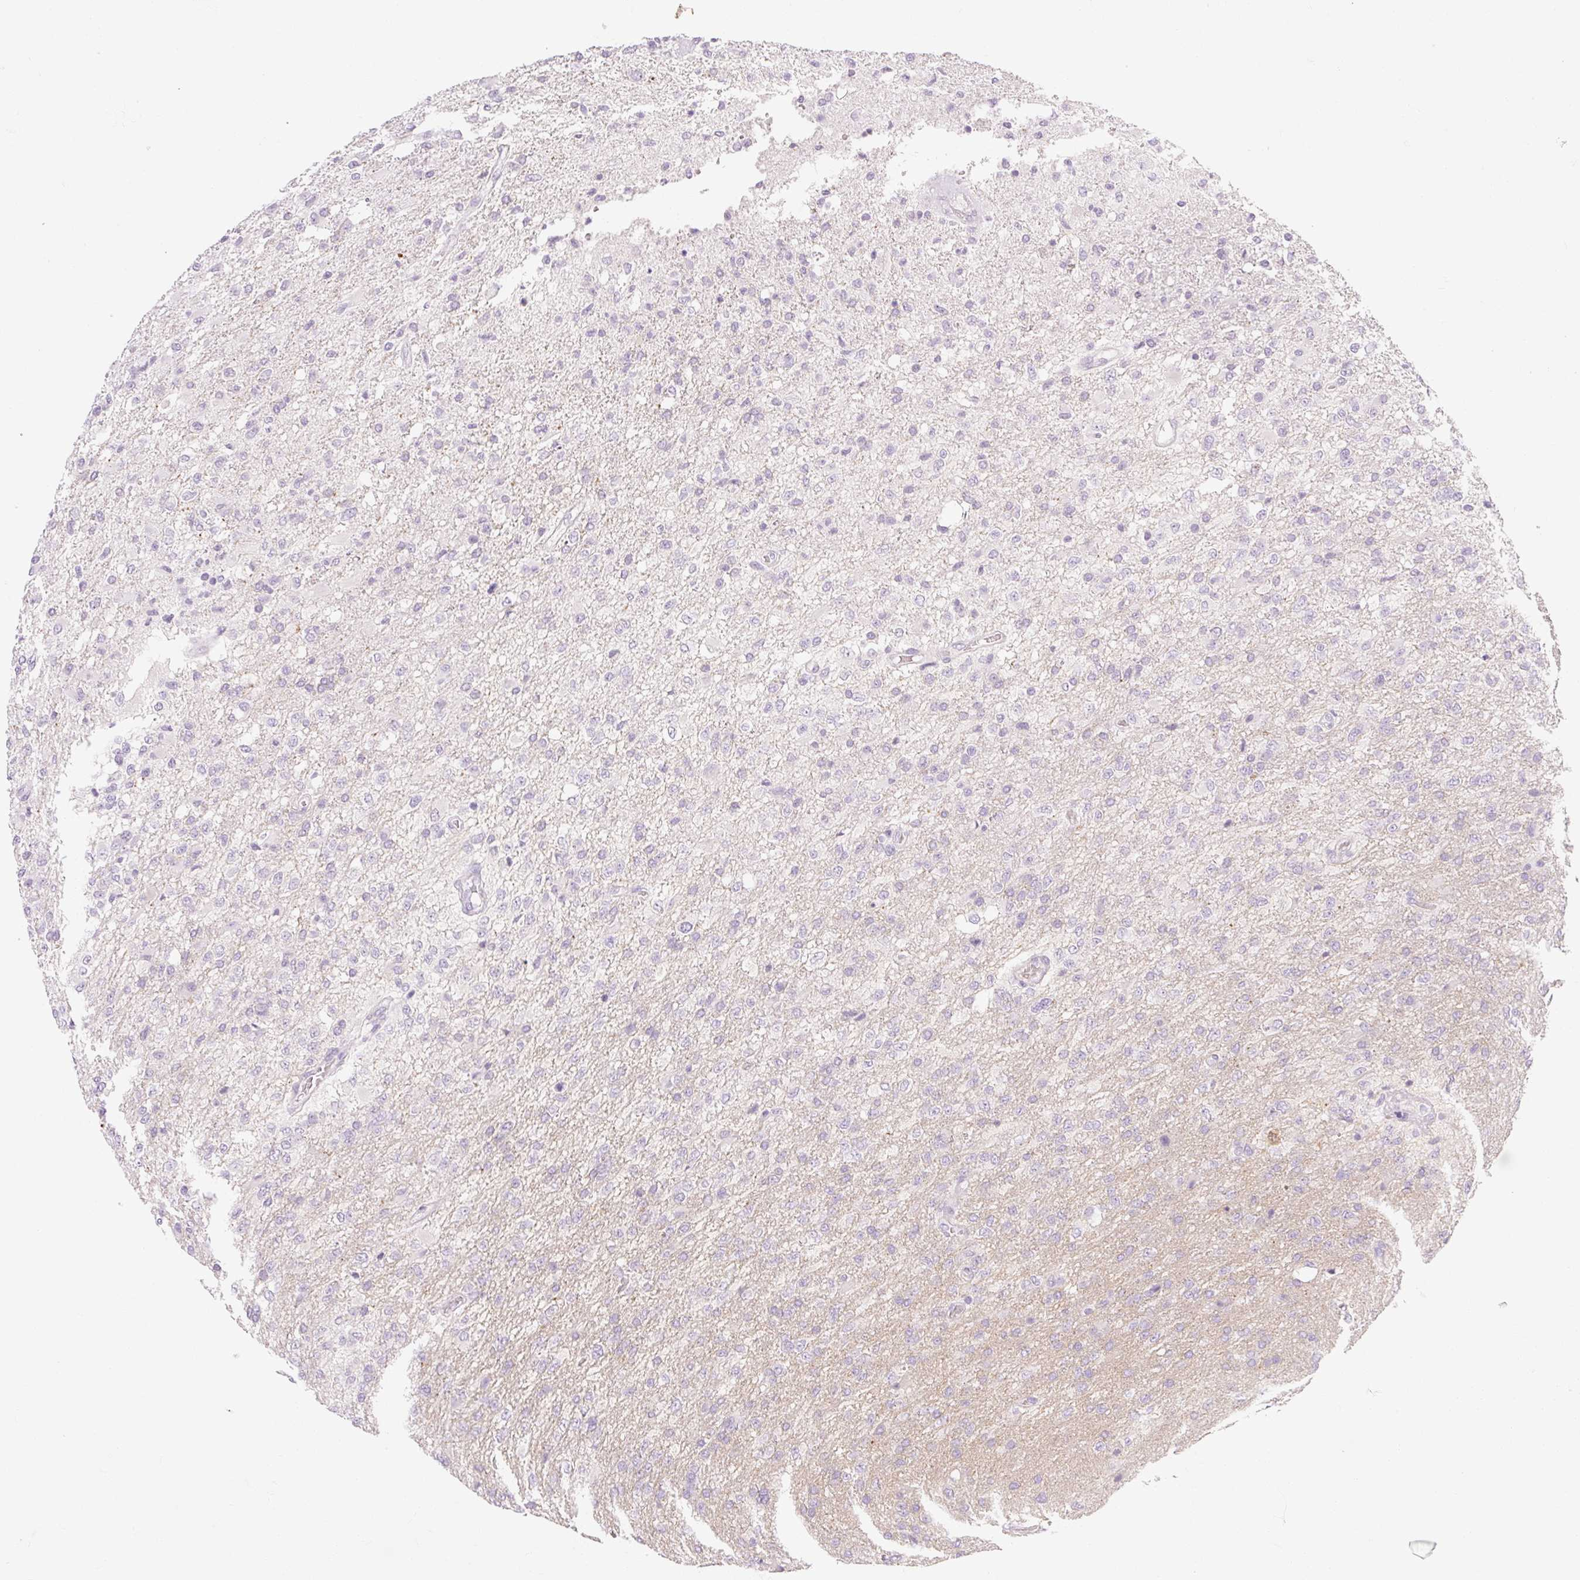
{"staining": {"intensity": "negative", "quantity": "none", "location": "none"}, "tissue": "glioma", "cell_type": "Tumor cells", "image_type": "cancer", "snomed": [{"axis": "morphology", "description": "Glioma, malignant, High grade"}, {"axis": "topography", "description": "Brain"}], "caption": "There is no significant positivity in tumor cells of glioma.", "gene": "TAF1L", "patient": {"sex": "female", "age": 74}}